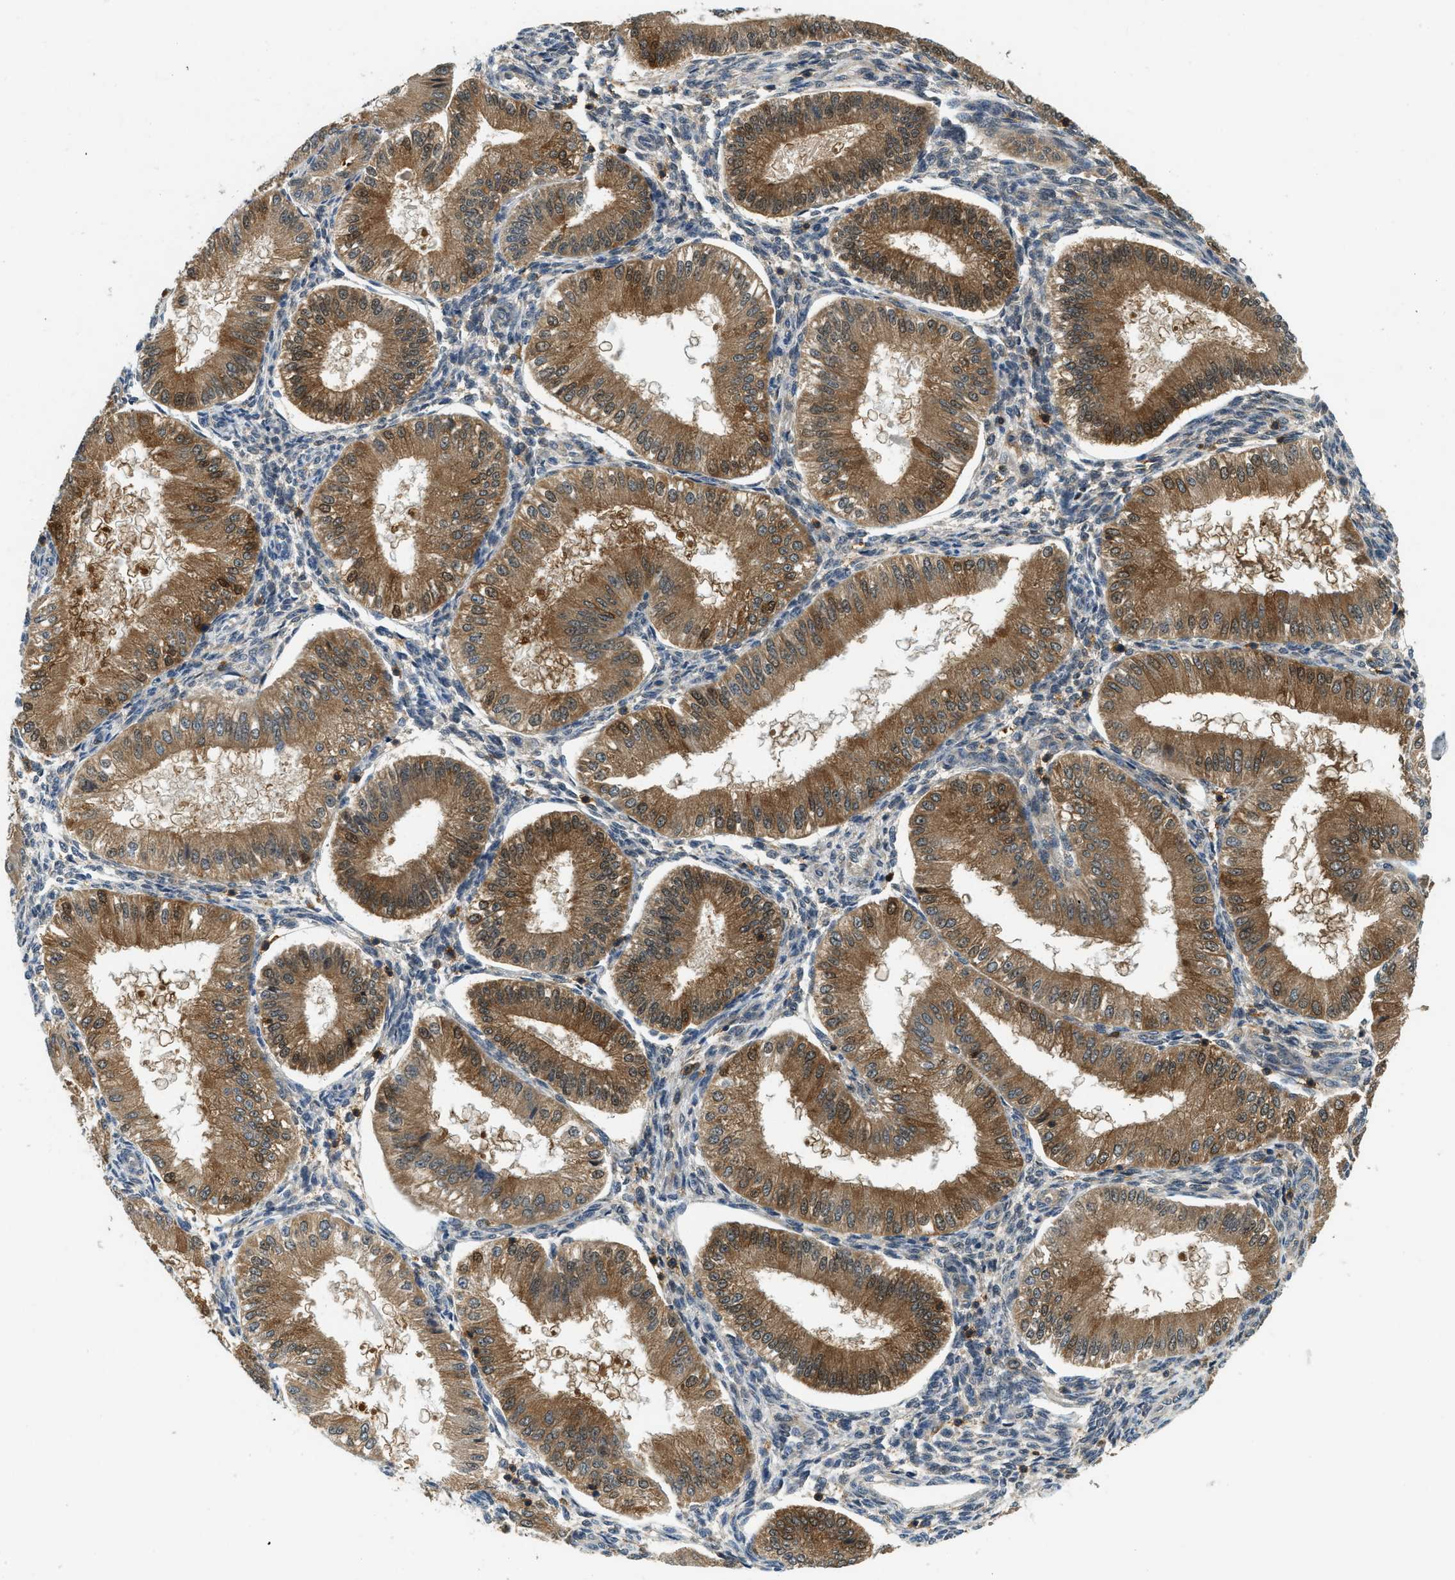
{"staining": {"intensity": "moderate", "quantity": "<25%", "location": "cytoplasmic/membranous"}, "tissue": "endometrium", "cell_type": "Cells in endometrial stroma", "image_type": "normal", "snomed": [{"axis": "morphology", "description": "Normal tissue, NOS"}, {"axis": "topography", "description": "Endometrium"}], "caption": "Normal endometrium displays moderate cytoplasmic/membranous positivity in about <25% of cells in endometrial stroma.", "gene": "GMPPB", "patient": {"sex": "female", "age": 39}}